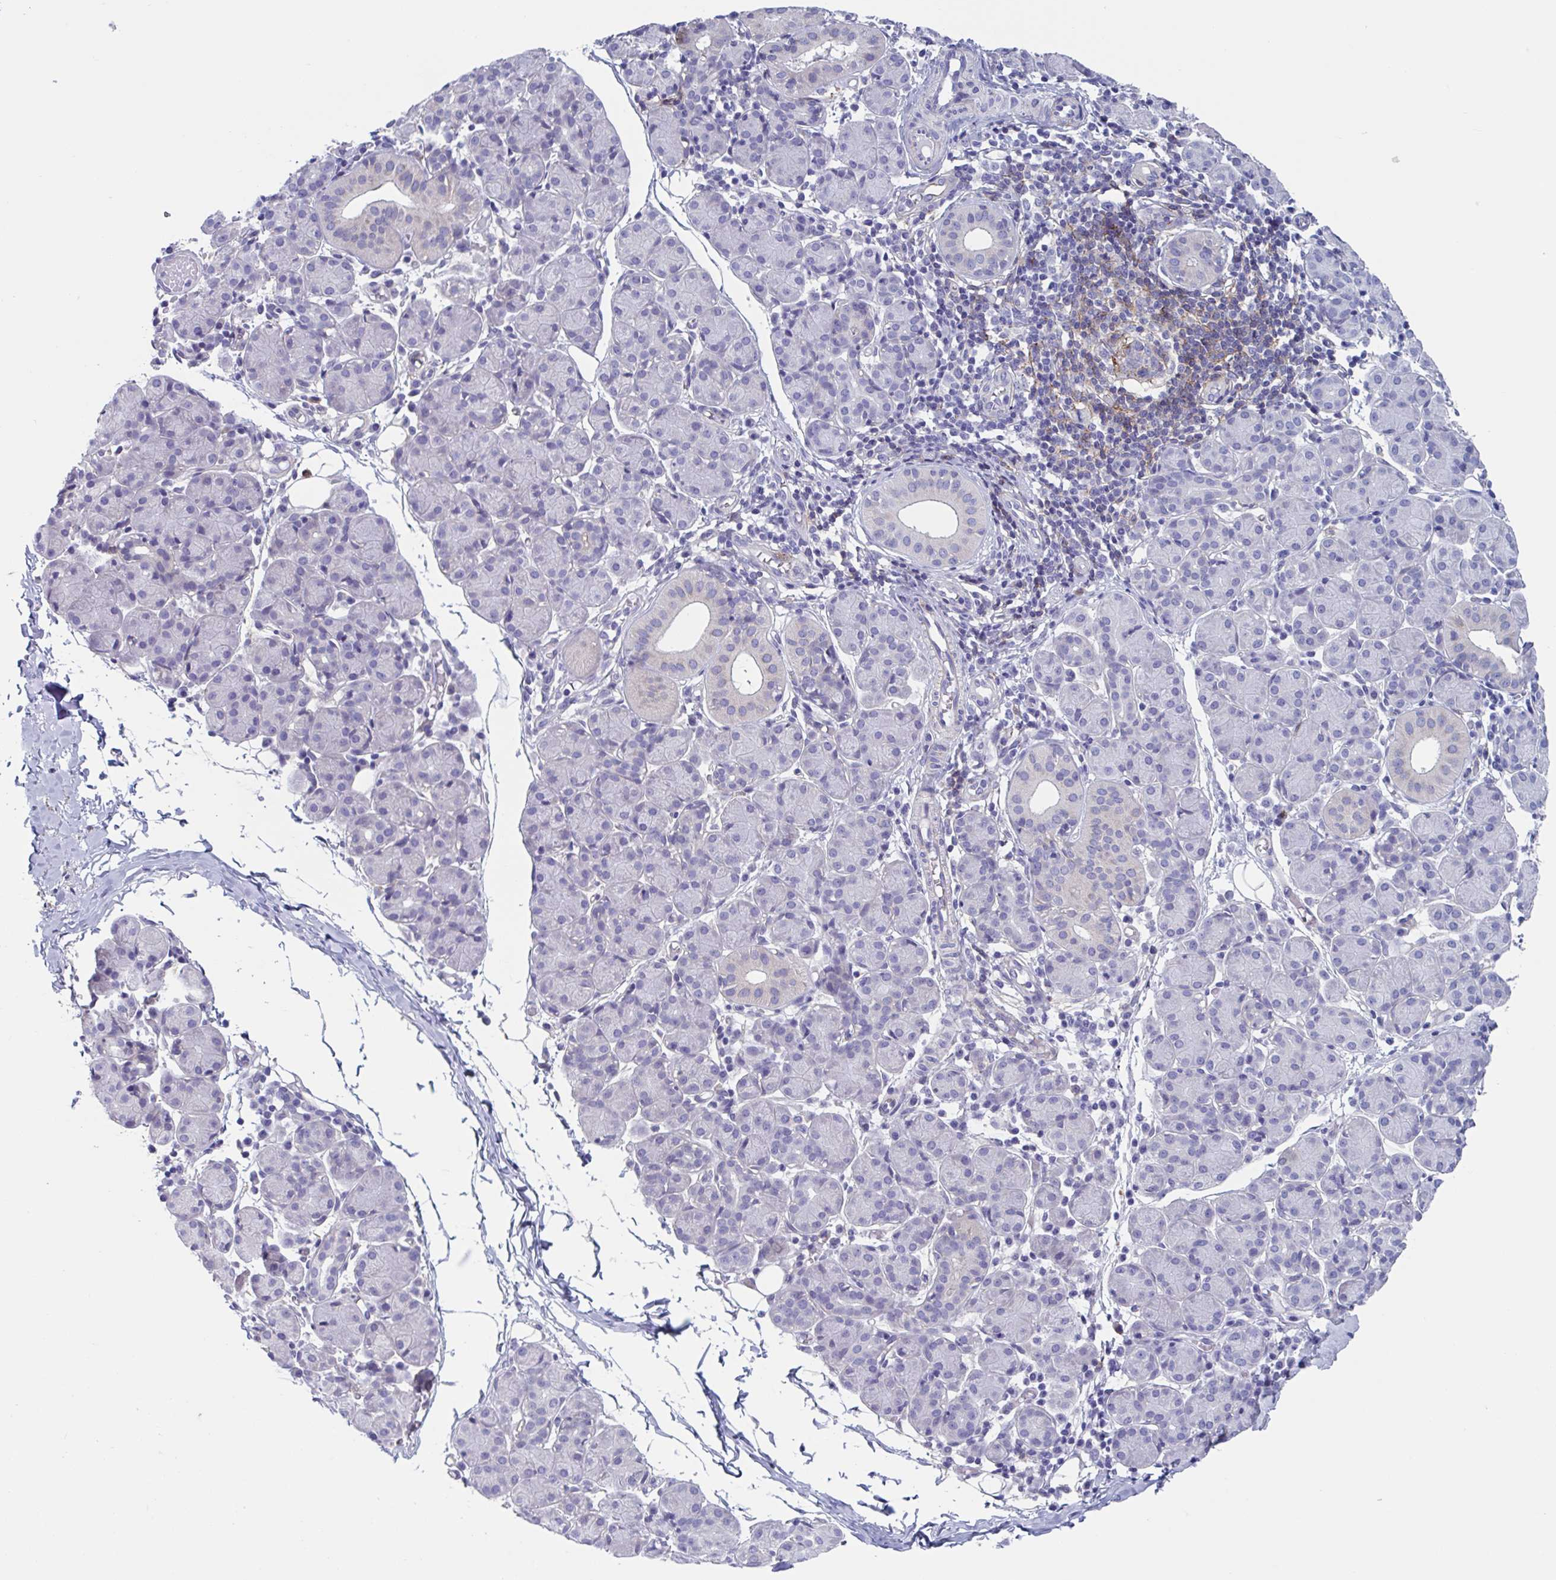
{"staining": {"intensity": "negative", "quantity": "none", "location": "none"}, "tissue": "salivary gland", "cell_type": "Glandular cells", "image_type": "normal", "snomed": [{"axis": "morphology", "description": "Normal tissue, NOS"}, {"axis": "morphology", "description": "Inflammation, NOS"}, {"axis": "topography", "description": "Lymph node"}, {"axis": "topography", "description": "Salivary gland"}], "caption": "Immunohistochemistry (IHC) micrograph of normal salivary gland: salivary gland stained with DAB (3,3'-diaminobenzidine) displays no significant protein staining in glandular cells. (IHC, brightfield microscopy, high magnification).", "gene": "LPIN3", "patient": {"sex": "male", "age": 3}}